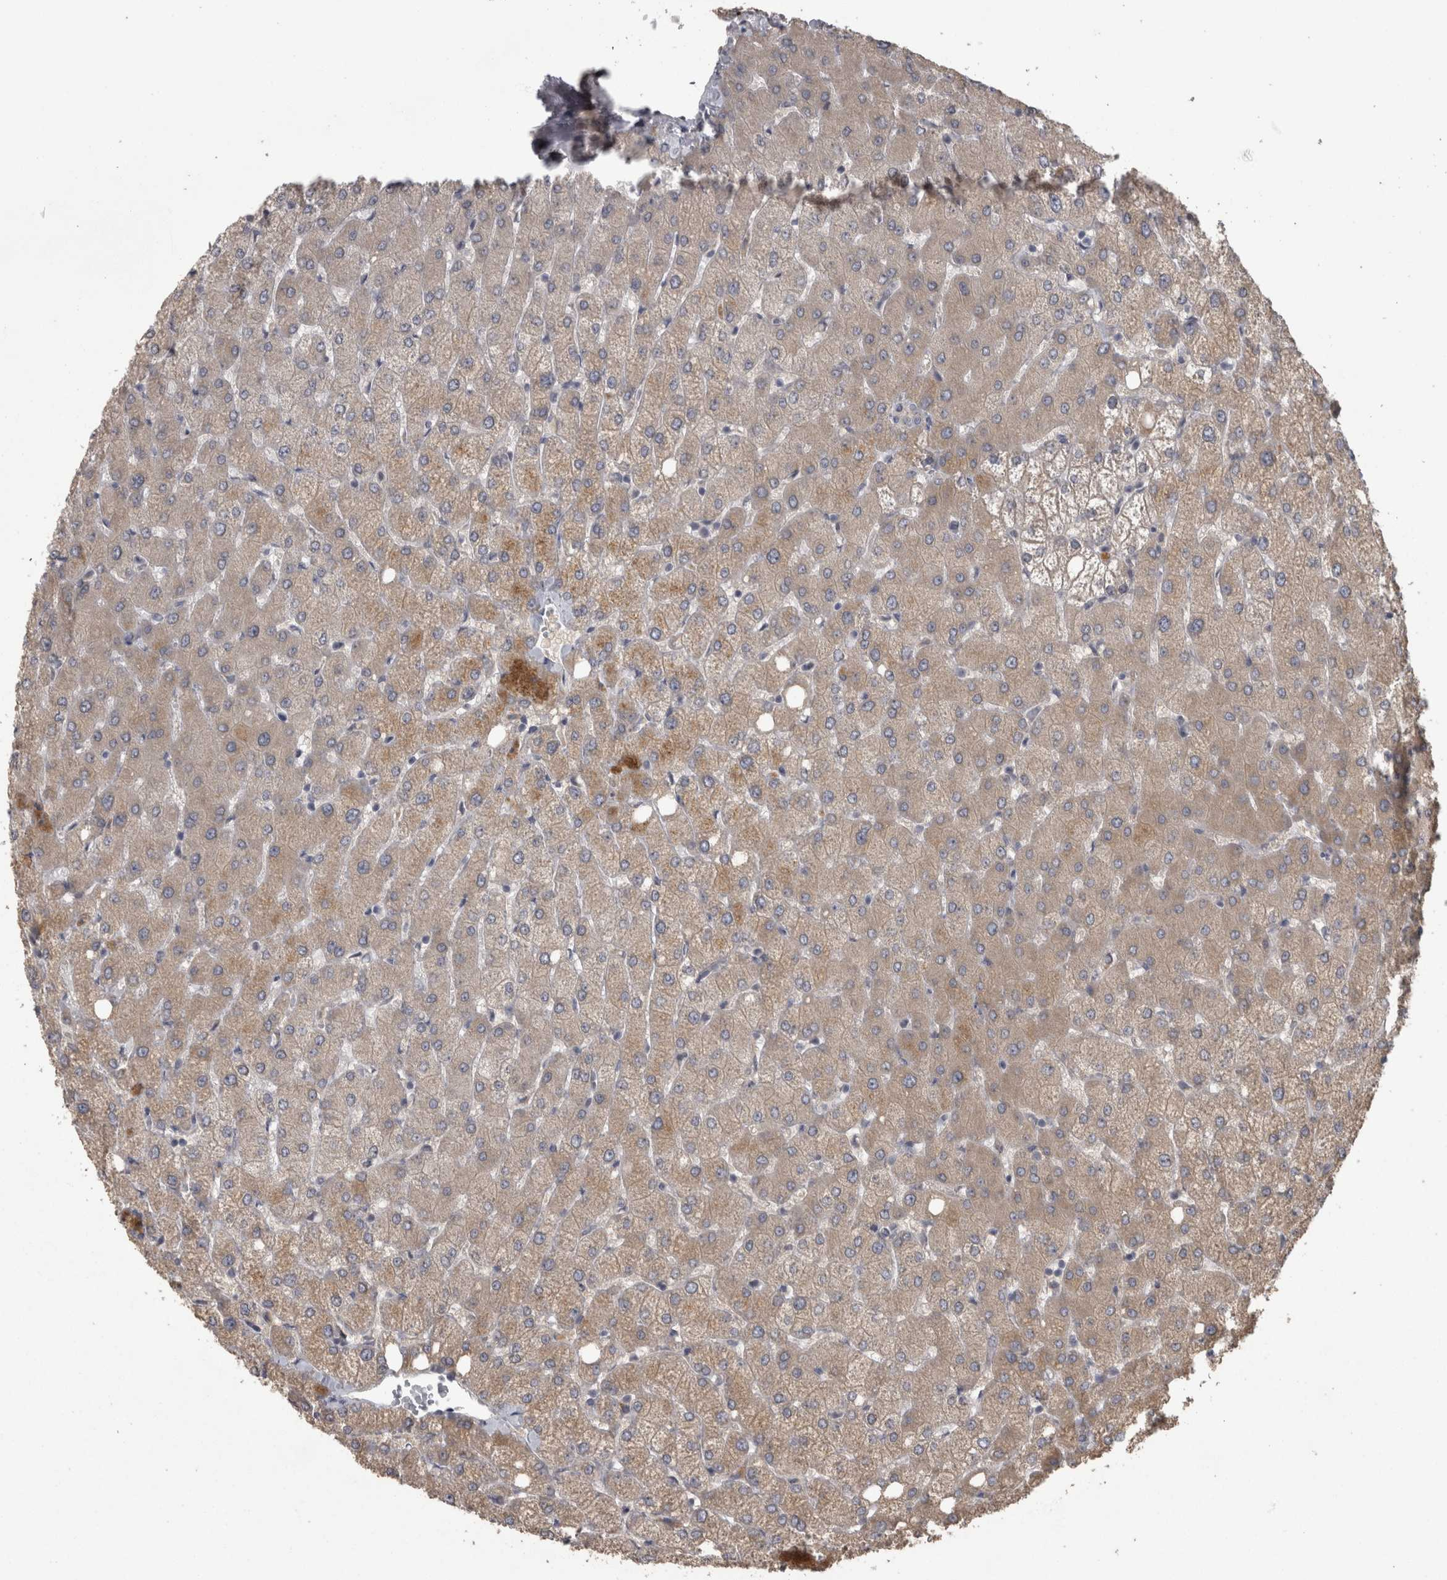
{"staining": {"intensity": "negative", "quantity": "none", "location": "none"}, "tissue": "liver", "cell_type": "Cholangiocytes", "image_type": "normal", "snomed": [{"axis": "morphology", "description": "Normal tissue, NOS"}, {"axis": "topography", "description": "Liver"}], "caption": "Immunohistochemistry histopathology image of unremarkable liver: human liver stained with DAB displays no significant protein staining in cholangiocytes.", "gene": "RAB29", "patient": {"sex": "female", "age": 54}}